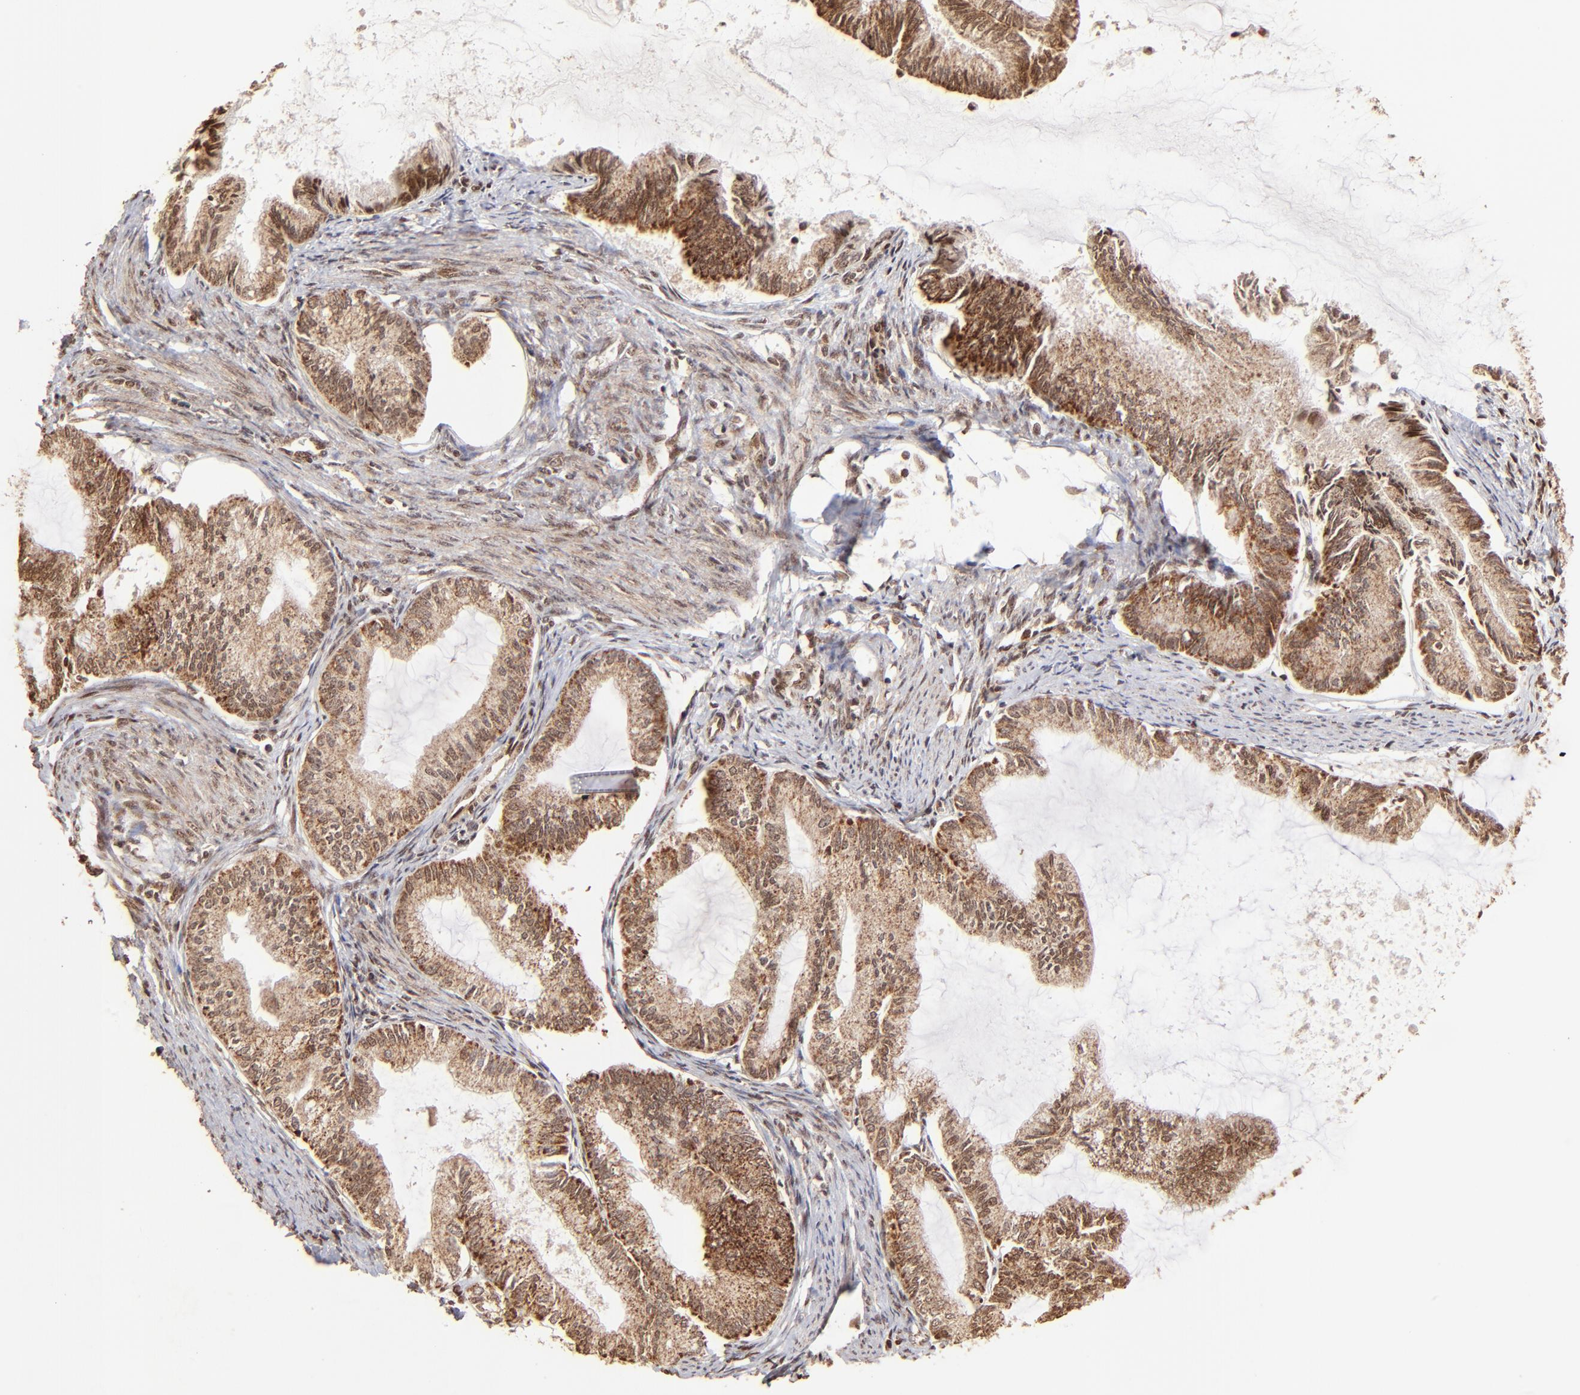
{"staining": {"intensity": "strong", "quantity": ">75%", "location": "cytoplasmic/membranous"}, "tissue": "endometrial cancer", "cell_type": "Tumor cells", "image_type": "cancer", "snomed": [{"axis": "morphology", "description": "Adenocarcinoma, NOS"}, {"axis": "topography", "description": "Endometrium"}], "caption": "A histopathology image of endometrial cancer (adenocarcinoma) stained for a protein shows strong cytoplasmic/membranous brown staining in tumor cells.", "gene": "MED15", "patient": {"sex": "female", "age": 86}}